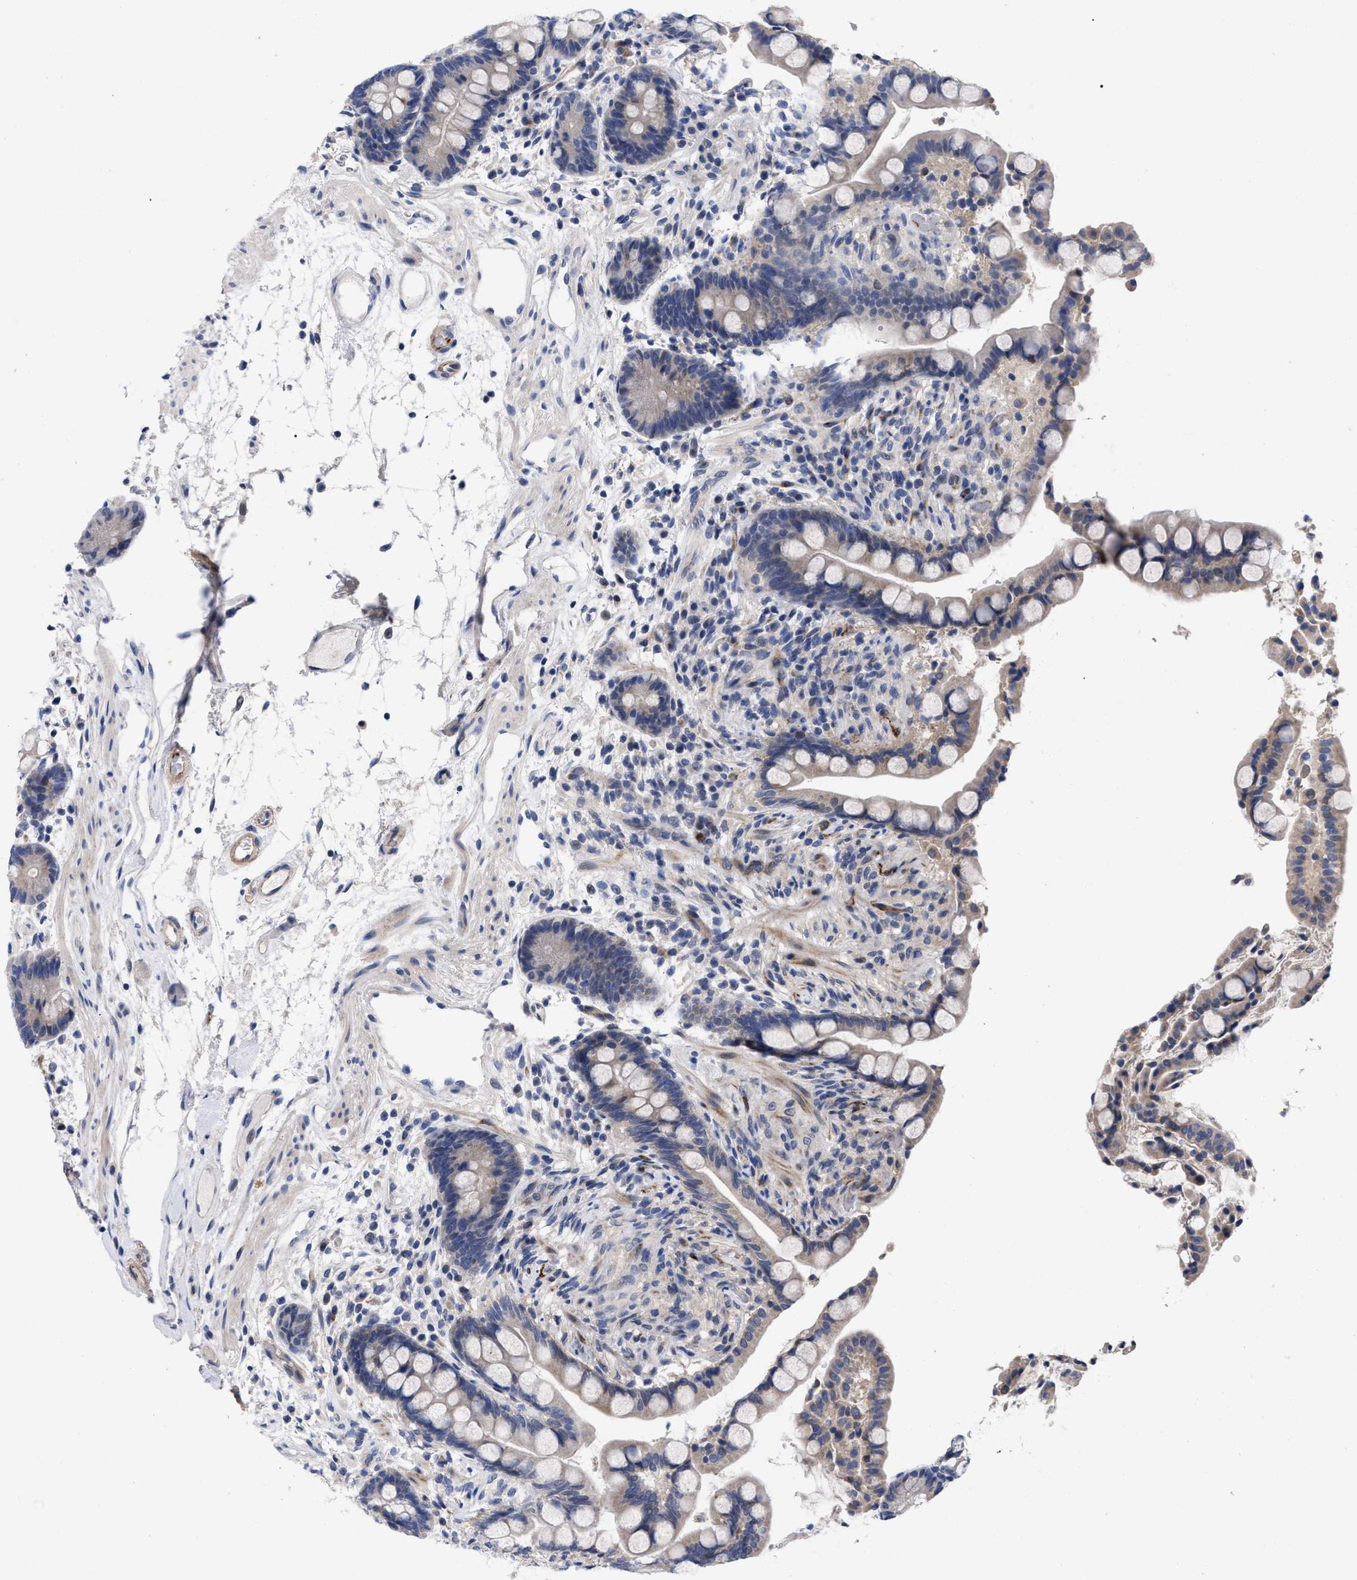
{"staining": {"intensity": "moderate", "quantity": "25%-75%", "location": "cytoplasmic/membranous"}, "tissue": "colon", "cell_type": "Endothelial cells", "image_type": "normal", "snomed": [{"axis": "morphology", "description": "Normal tissue, NOS"}, {"axis": "topography", "description": "Colon"}], "caption": "Endothelial cells exhibit medium levels of moderate cytoplasmic/membranous expression in approximately 25%-75% of cells in normal colon. The staining was performed using DAB (3,3'-diaminobenzidine), with brown indicating positive protein expression. Nuclei are stained blue with hematoxylin.", "gene": "CCN5", "patient": {"sex": "male", "age": 73}}